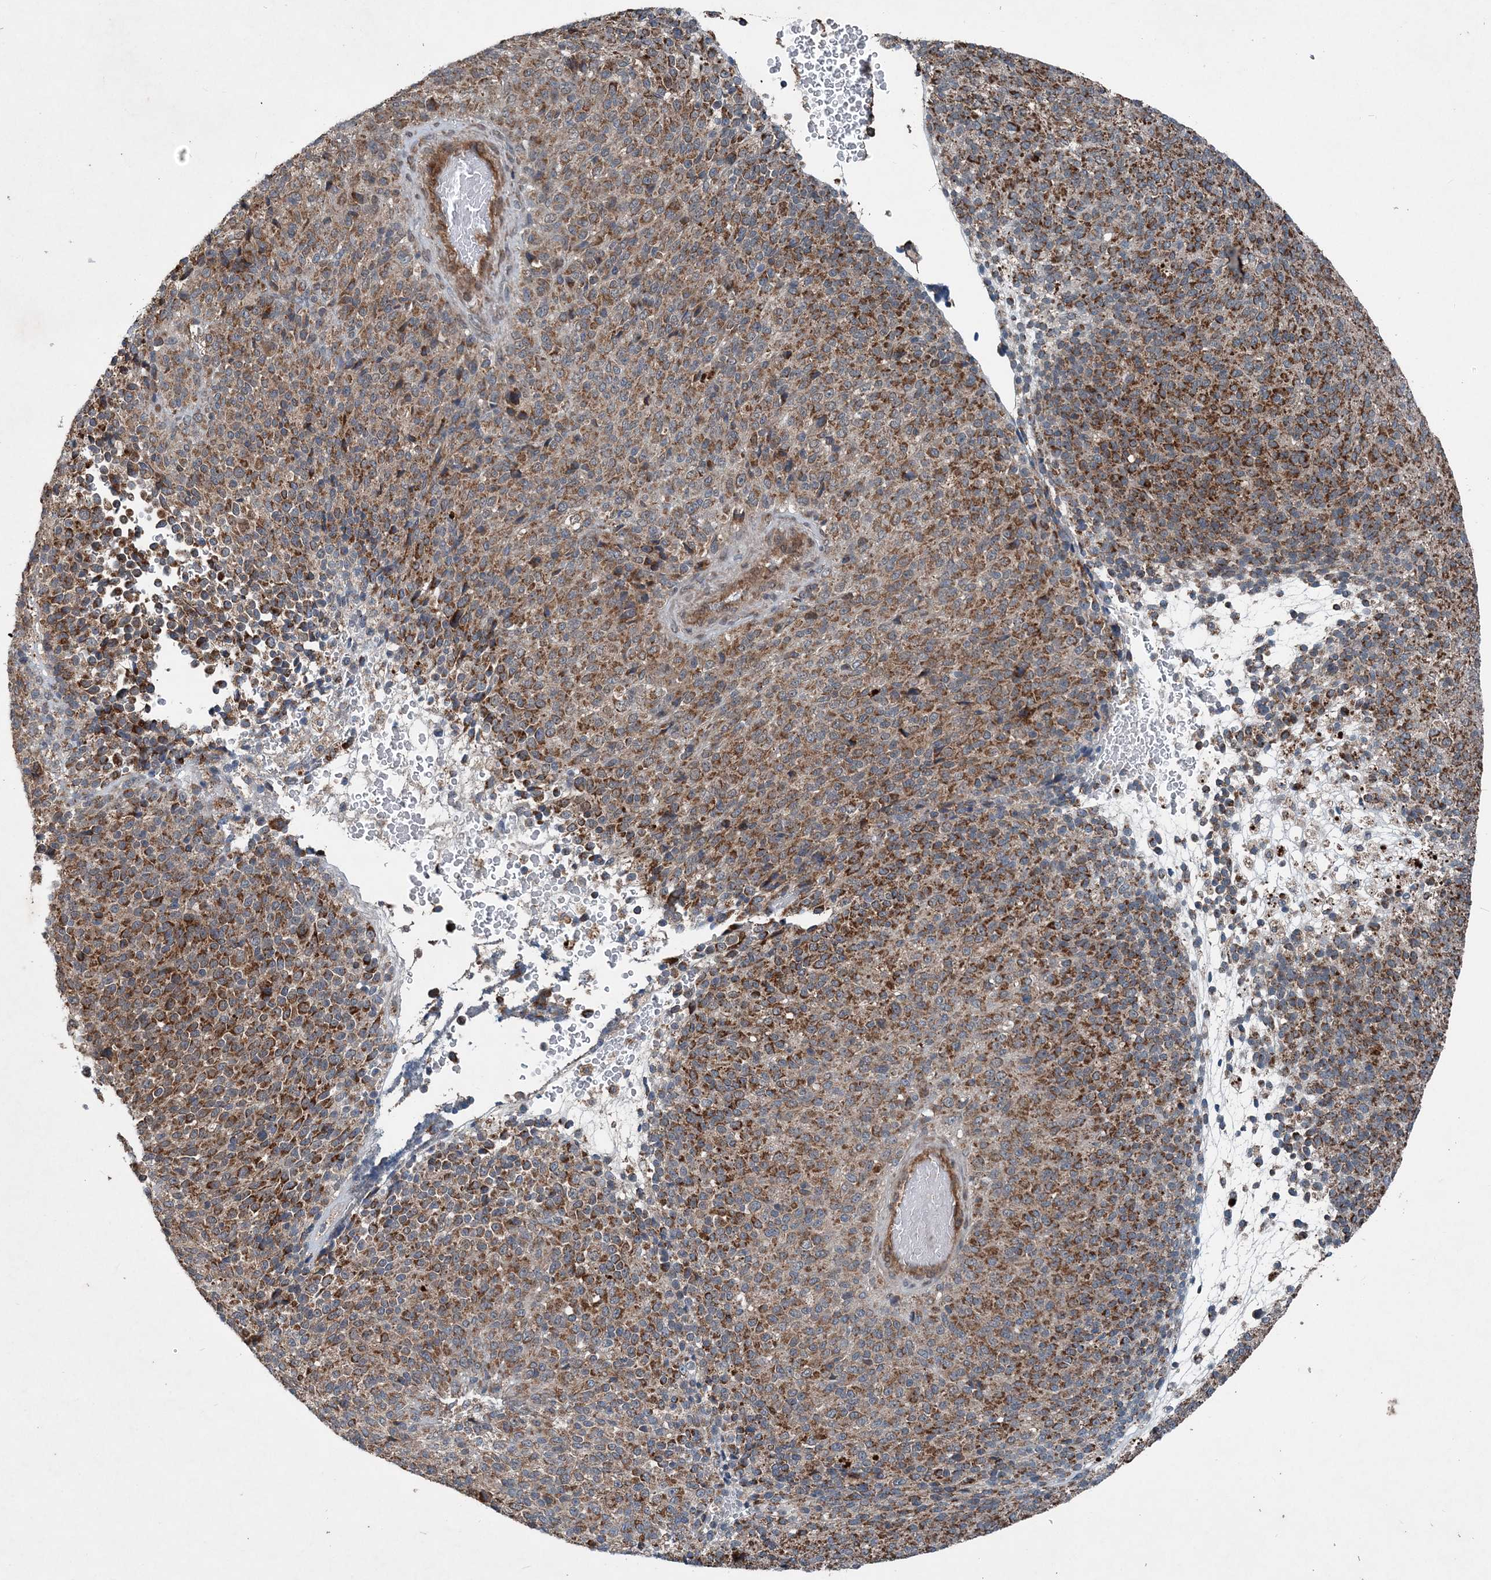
{"staining": {"intensity": "moderate", "quantity": ">75%", "location": "cytoplasmic/membranous"}, "tissue": "melanoma", "cell_type": "Tumor cells", "image_type": "cancer", "snomed": [{"axis": "morphology", "description": "Malignant melanoma, Metastatic site"}, {"axis": "topography", "description": "Brain"}], "caption": "Malignant melanoma (metastatic site) stained with DAB (3,3'-diaminobenzidine) immunohistochemistry demonstrates medium levels of moderate cytoplasmic/membranous positivity in about >75% of tumor cells. (DAB (3,3'-diaminobenzidine) IHC with brightfield microscopy, high magnification).", "gene": "NDUFA2", "patient": {"sex": "female", "age": 56}}